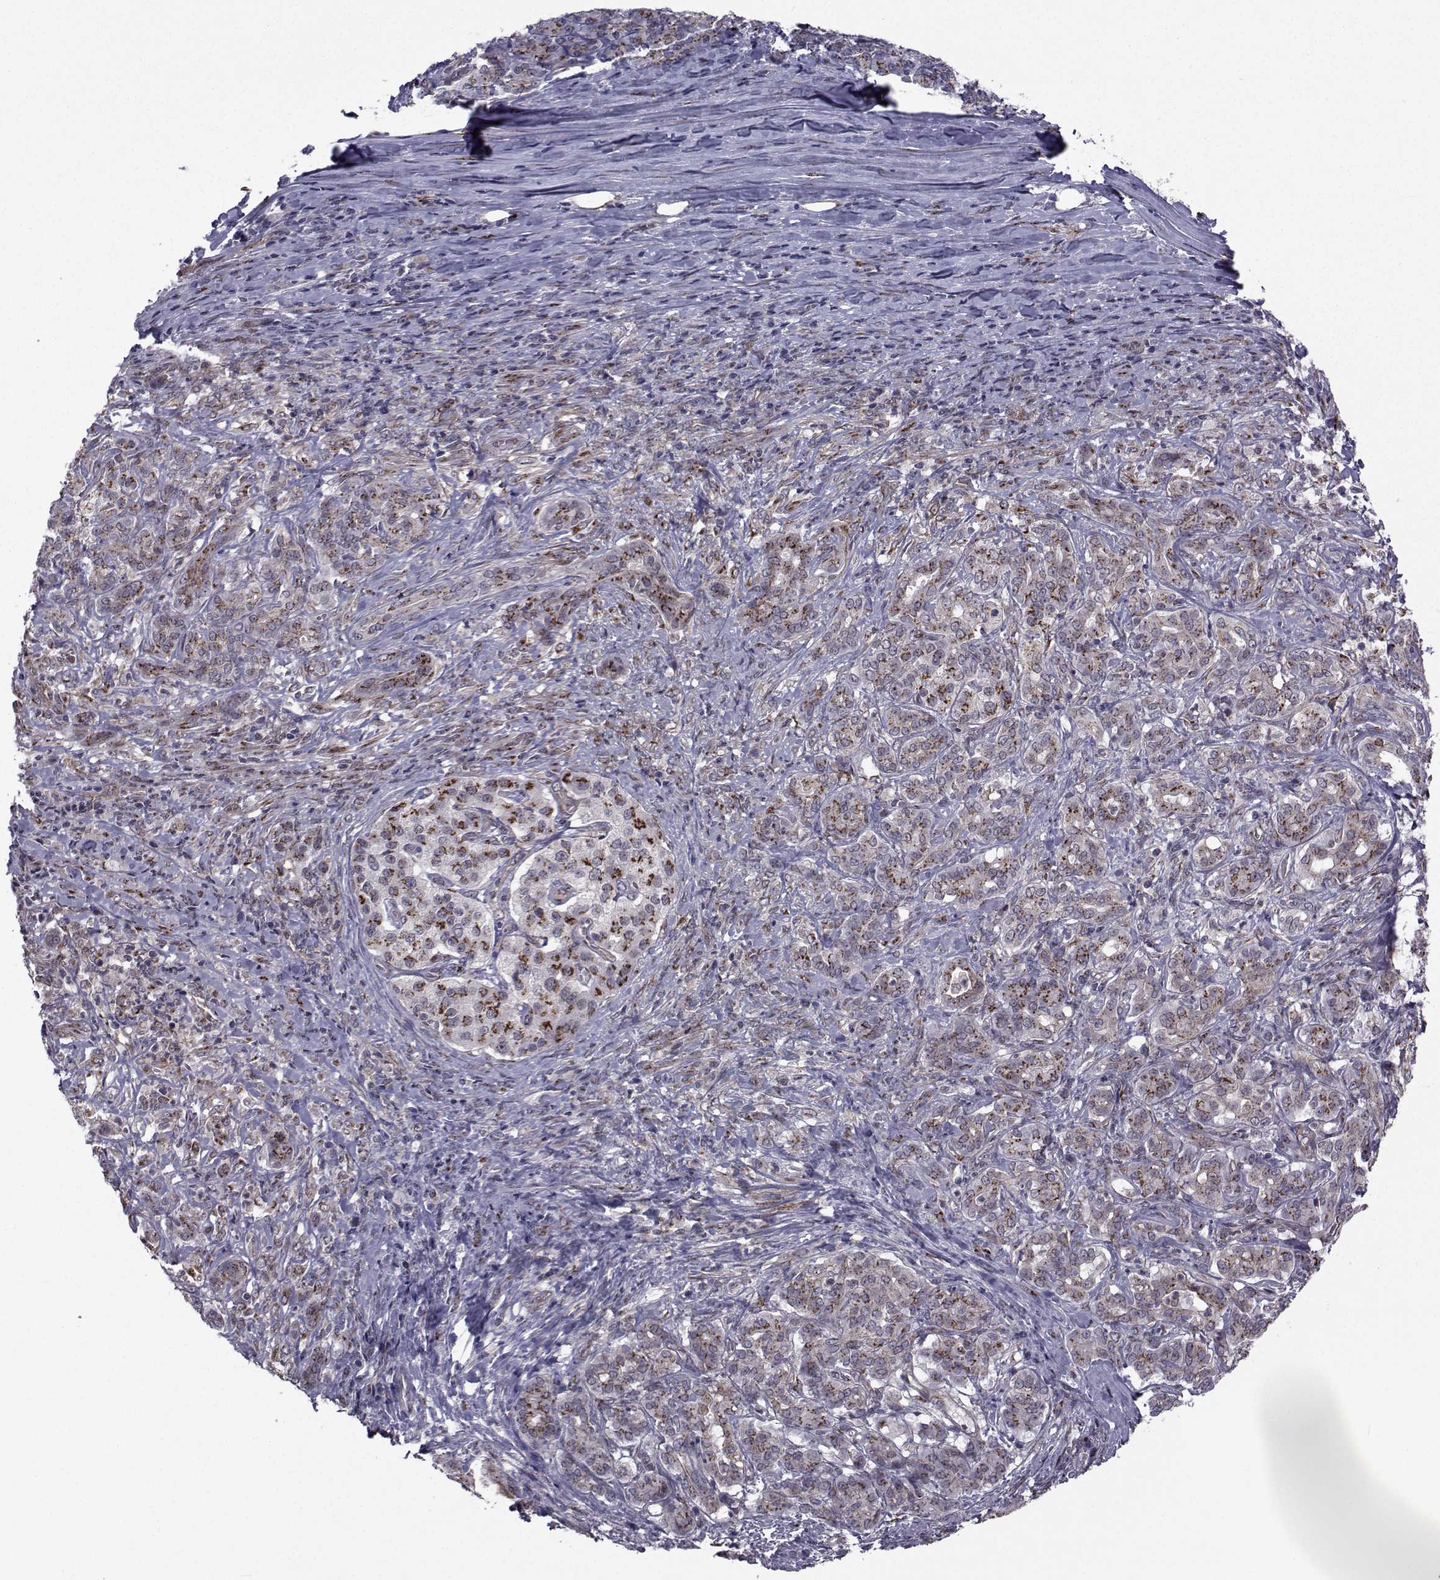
{"staining": {"intensity": "moderate", "quantity": "25%-75%", "location": "cytoplasmic/membranous"}, "tissue": "pancreatic cancer", "cell_type": "Tumor cells", "image_type": "cancer", "snomed": [{"axis": "morphology", "description": "Normal tissue, NOS"}, {"axis": "morphology", "description": "Inflammation, NOS"}, {"axis": "morphology", "description": "Adenocarcinoma, NOS"}, {"axis": "topography", "description": "Pancreas"}], "caption": "Adenocarcinoma (pancreatic) tissue shows moderate cytoplasmic/membranous staining in approximately 25%-75% of tumor cells", "gene": "ATP6V1C2", "patient": {"sex": "male", "age": 57}}